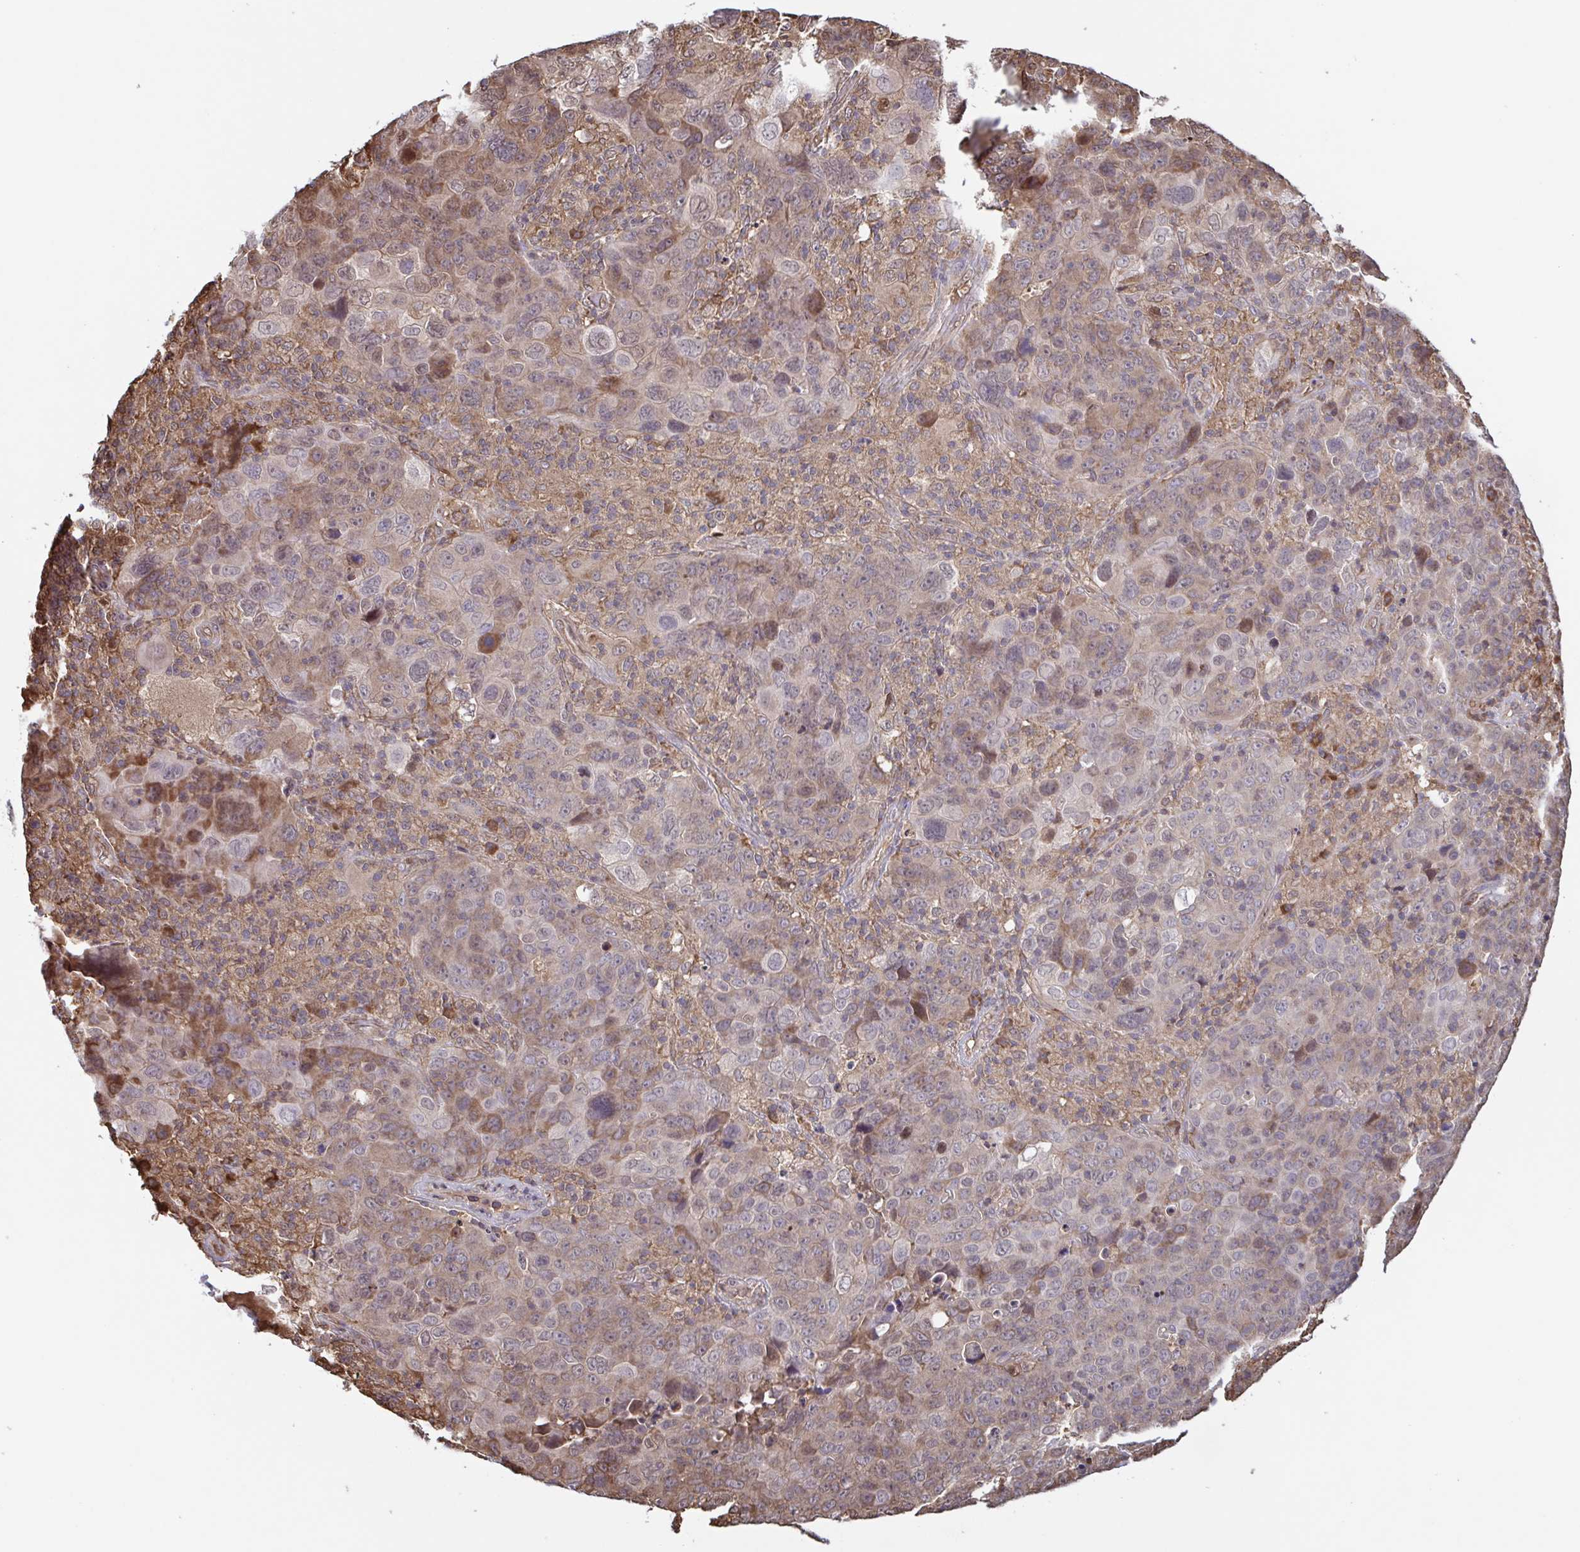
{"staining": {"intensity": "negative", "quantity": "none", "location": "none"}, "tissue": "cervical cancer", "cell_type": "Tumor cells", "image_type": "cancer", "snomed": [{"axis": "morphology", "description": "Squamous cell carcinoma, NOS"}, {"axis": "topography", "description": "Cervix"}], "caption": "DAB immunohistochemical staining of cervical cancer (squamous cell carcinoma) demonstrates no significant positivity in tumor cells.", "gene": "SEC63", "patient": {"sex": "female", "age": 44}}